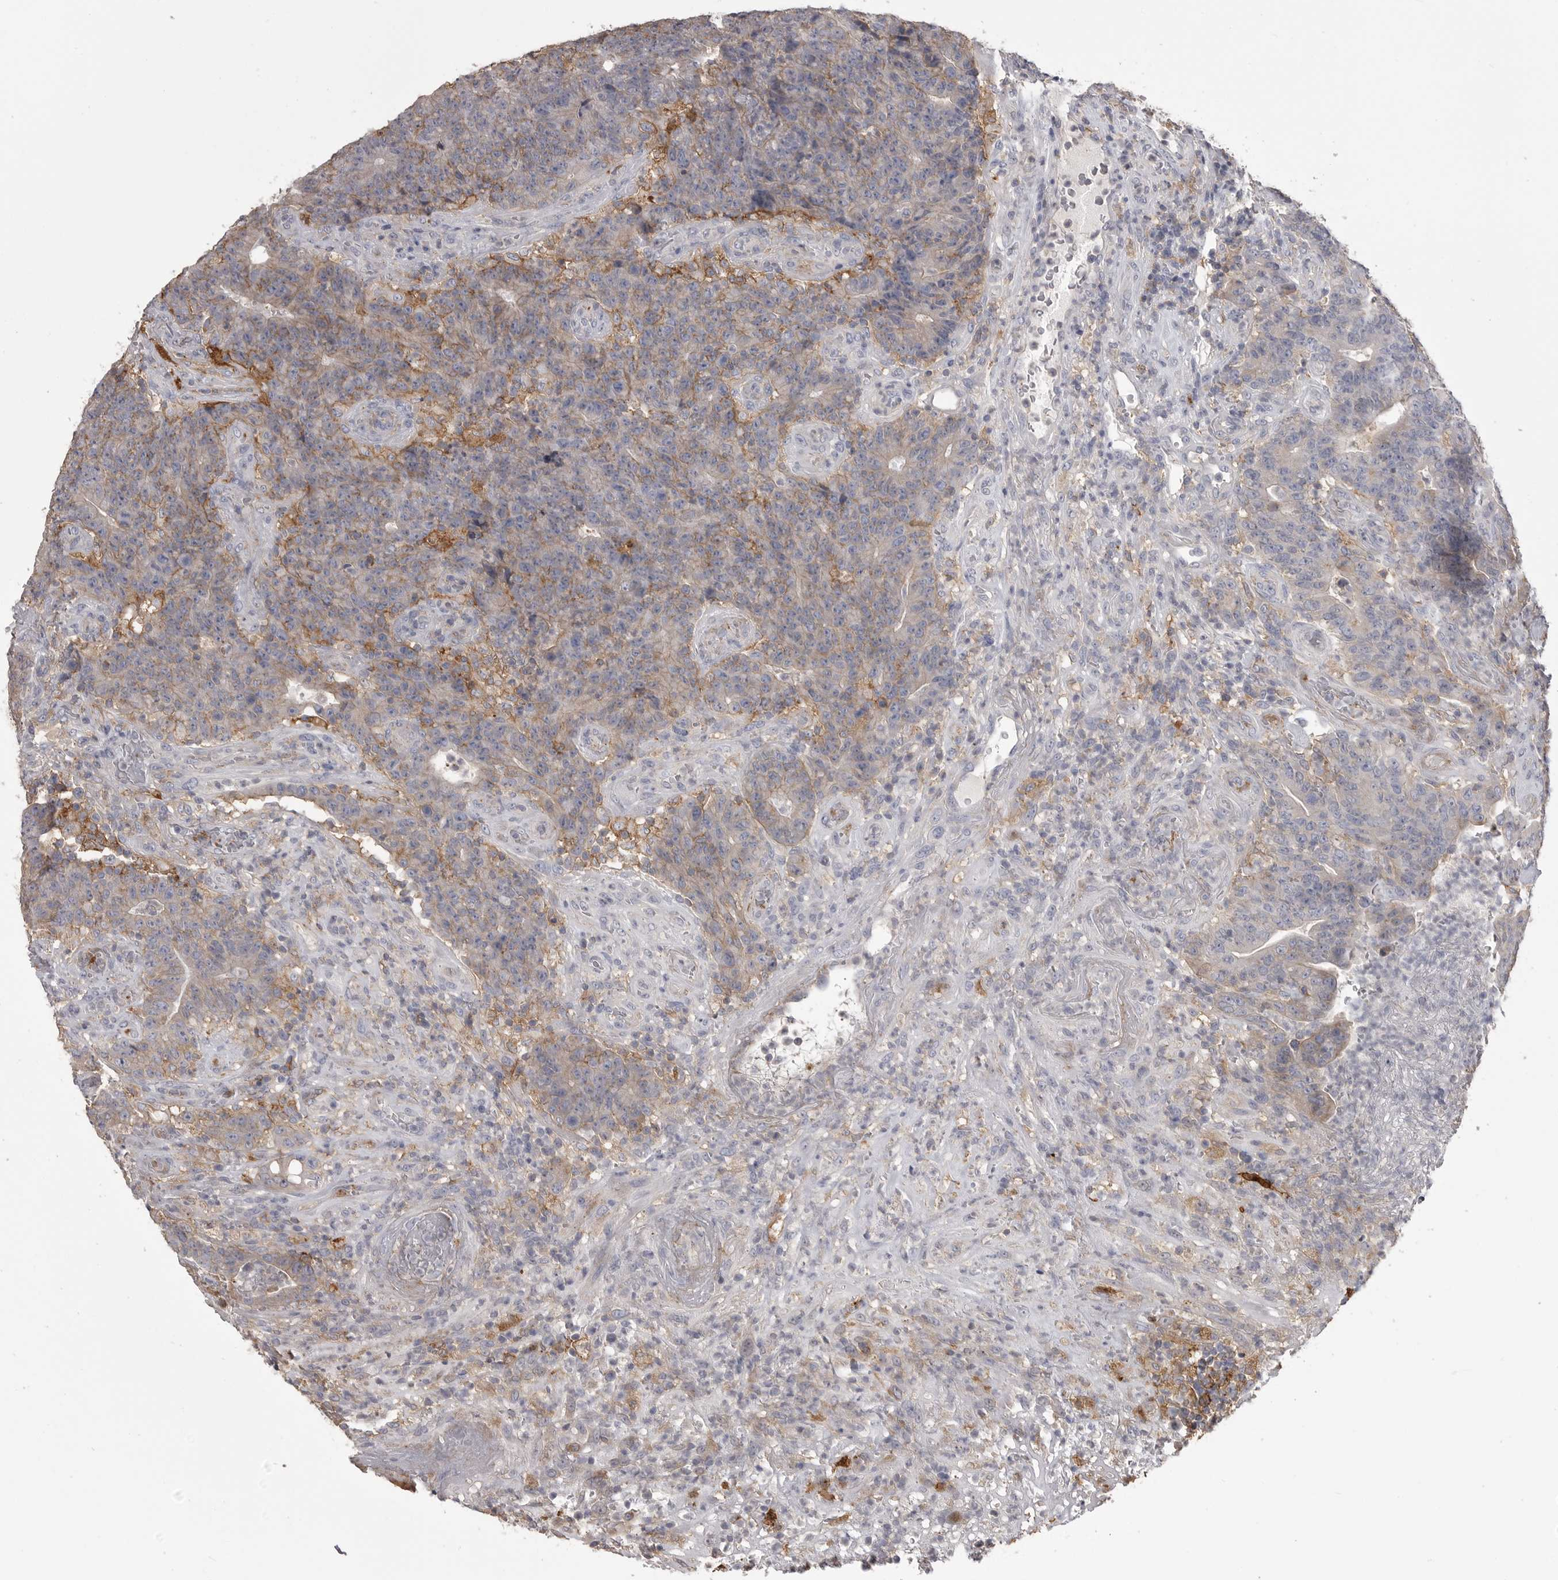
{"staining": {"intensity": "moderate", "quantity": "25%-75%", "location": "cytoplasmic/membranous"}, "tissue": "colorectal cancer", "cell_type": "Tumor cells", "image_type": "cancer", "snomed": [{"axis": "morphology", "description": "Normal tissue, NOS"}, {"axis": "morphology", "description": "Adenocarcinoma, NOS"}, {"axis": "topography", "description": "Colon"}], "caption": "Approximately 25%-75% of tumor cells in human colorectal cancer (adenocarcinoma) display moderate cytoplasmic/membranous protein expression as visualized by brown immunohistochemical staining.", "gene": "CMTM6", "patient": {"sex": "female", "age": 75}}